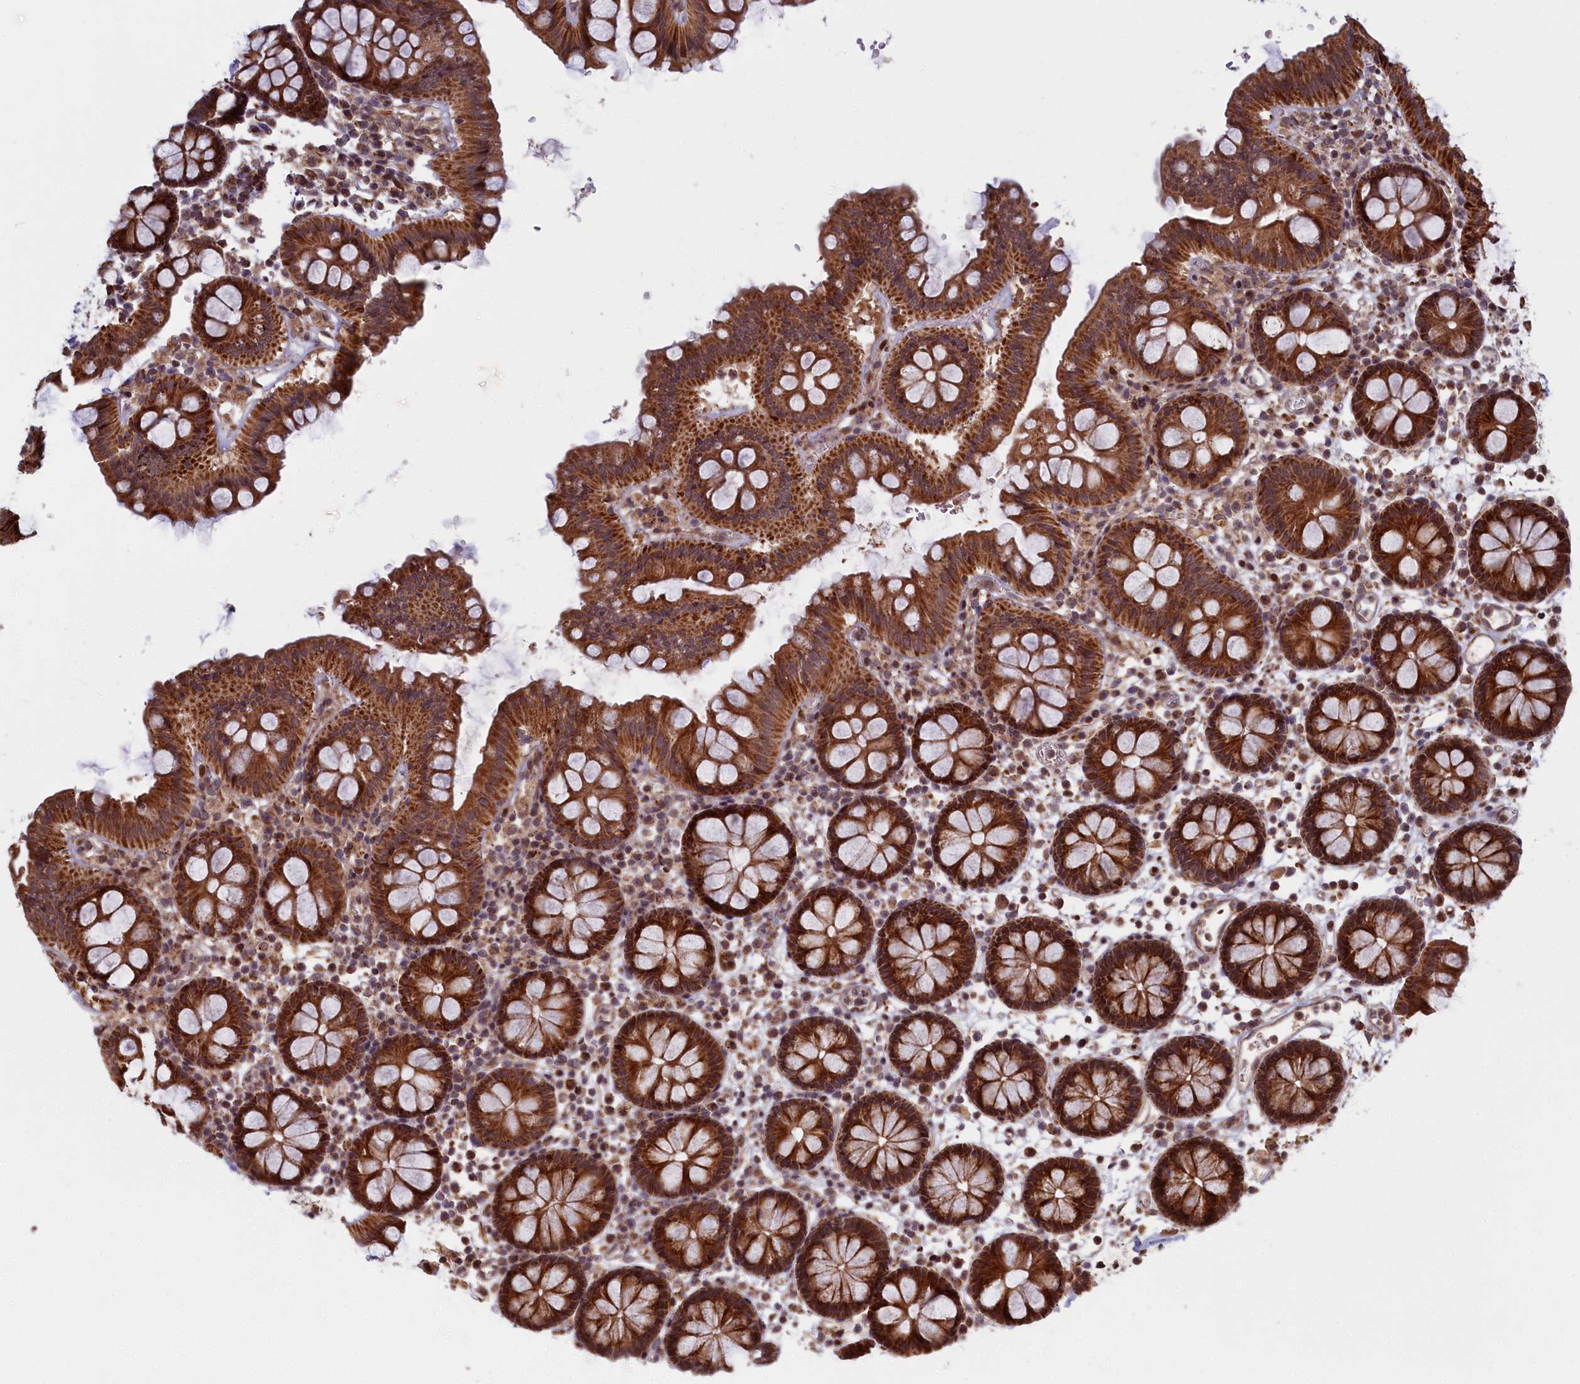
{"staining": {"intensity": "strong", "quantity": ">75%", "location": "cytoplasmic/membranous"}, "tissue": "colon", "cell_type": "Endothelial cells", "image_type": "normal", "snomed": [{"axis": "morphology", "description": "Normal tissue, NOS"}, {"axis": "topography", "description": "Colon"}], "caption": "Immunohistochemical staining of normal colon displays >75% levels of strong cytoplasmic/membranous protein expression in approximately >75% of endothelial cells.", "gene": "PLA2G10", "patient": {"sex": "male", "age": 75}}